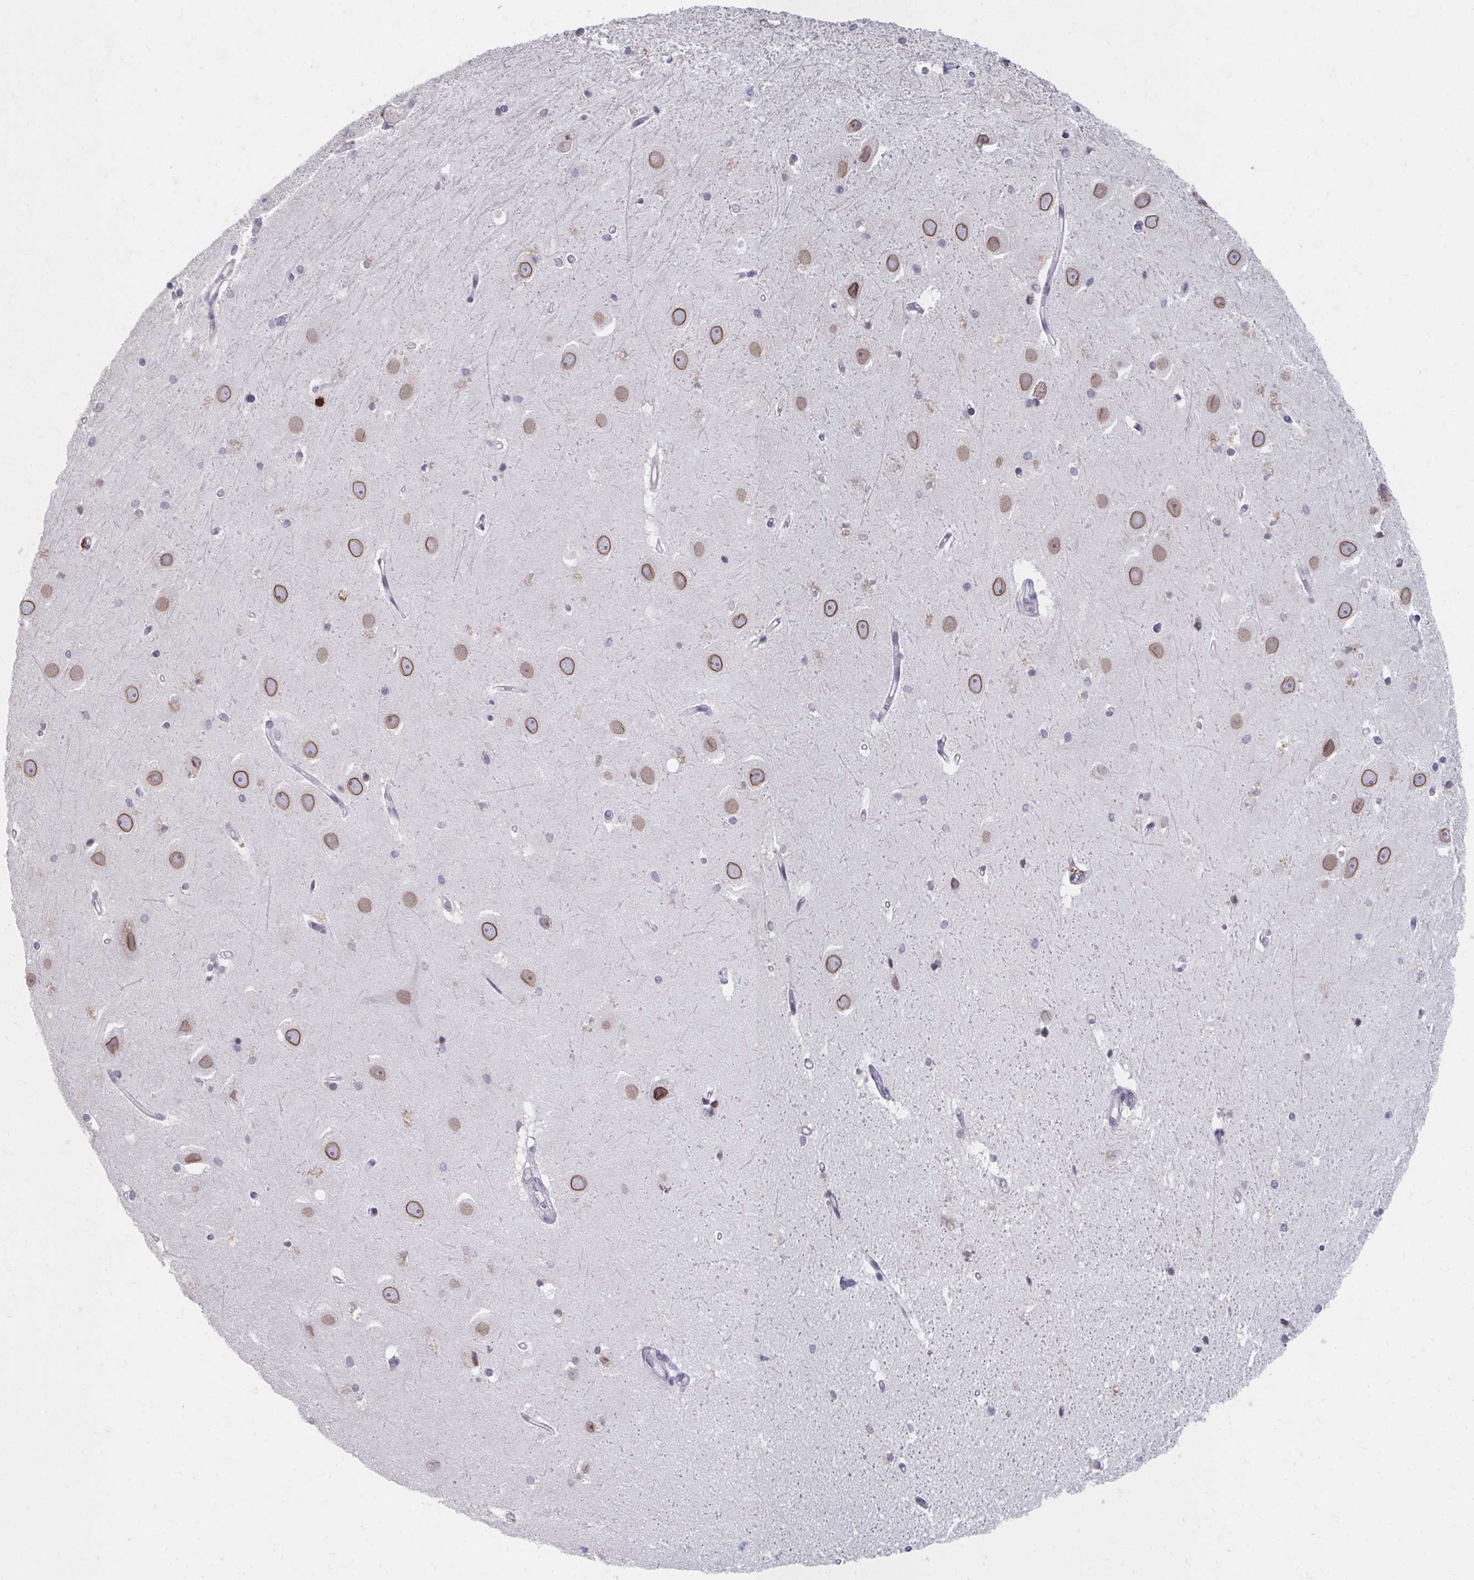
{"staining": {"intensity": "negative", "quantity": "none", "location": "none"}, "tissue": "hippocampus", "cell_type": "Glial cells", "image_type": "normal", "snomed": [{"axis": "morphology", "description": "Normal tissue, NOS"}, {"axis": "topography", "description": "Hippocampus"}], "caption": "The image displays no significant expression in glial cells of hippocampus.", "gene": "NUP133", "patient": {"sex": "male", "age": 63}}